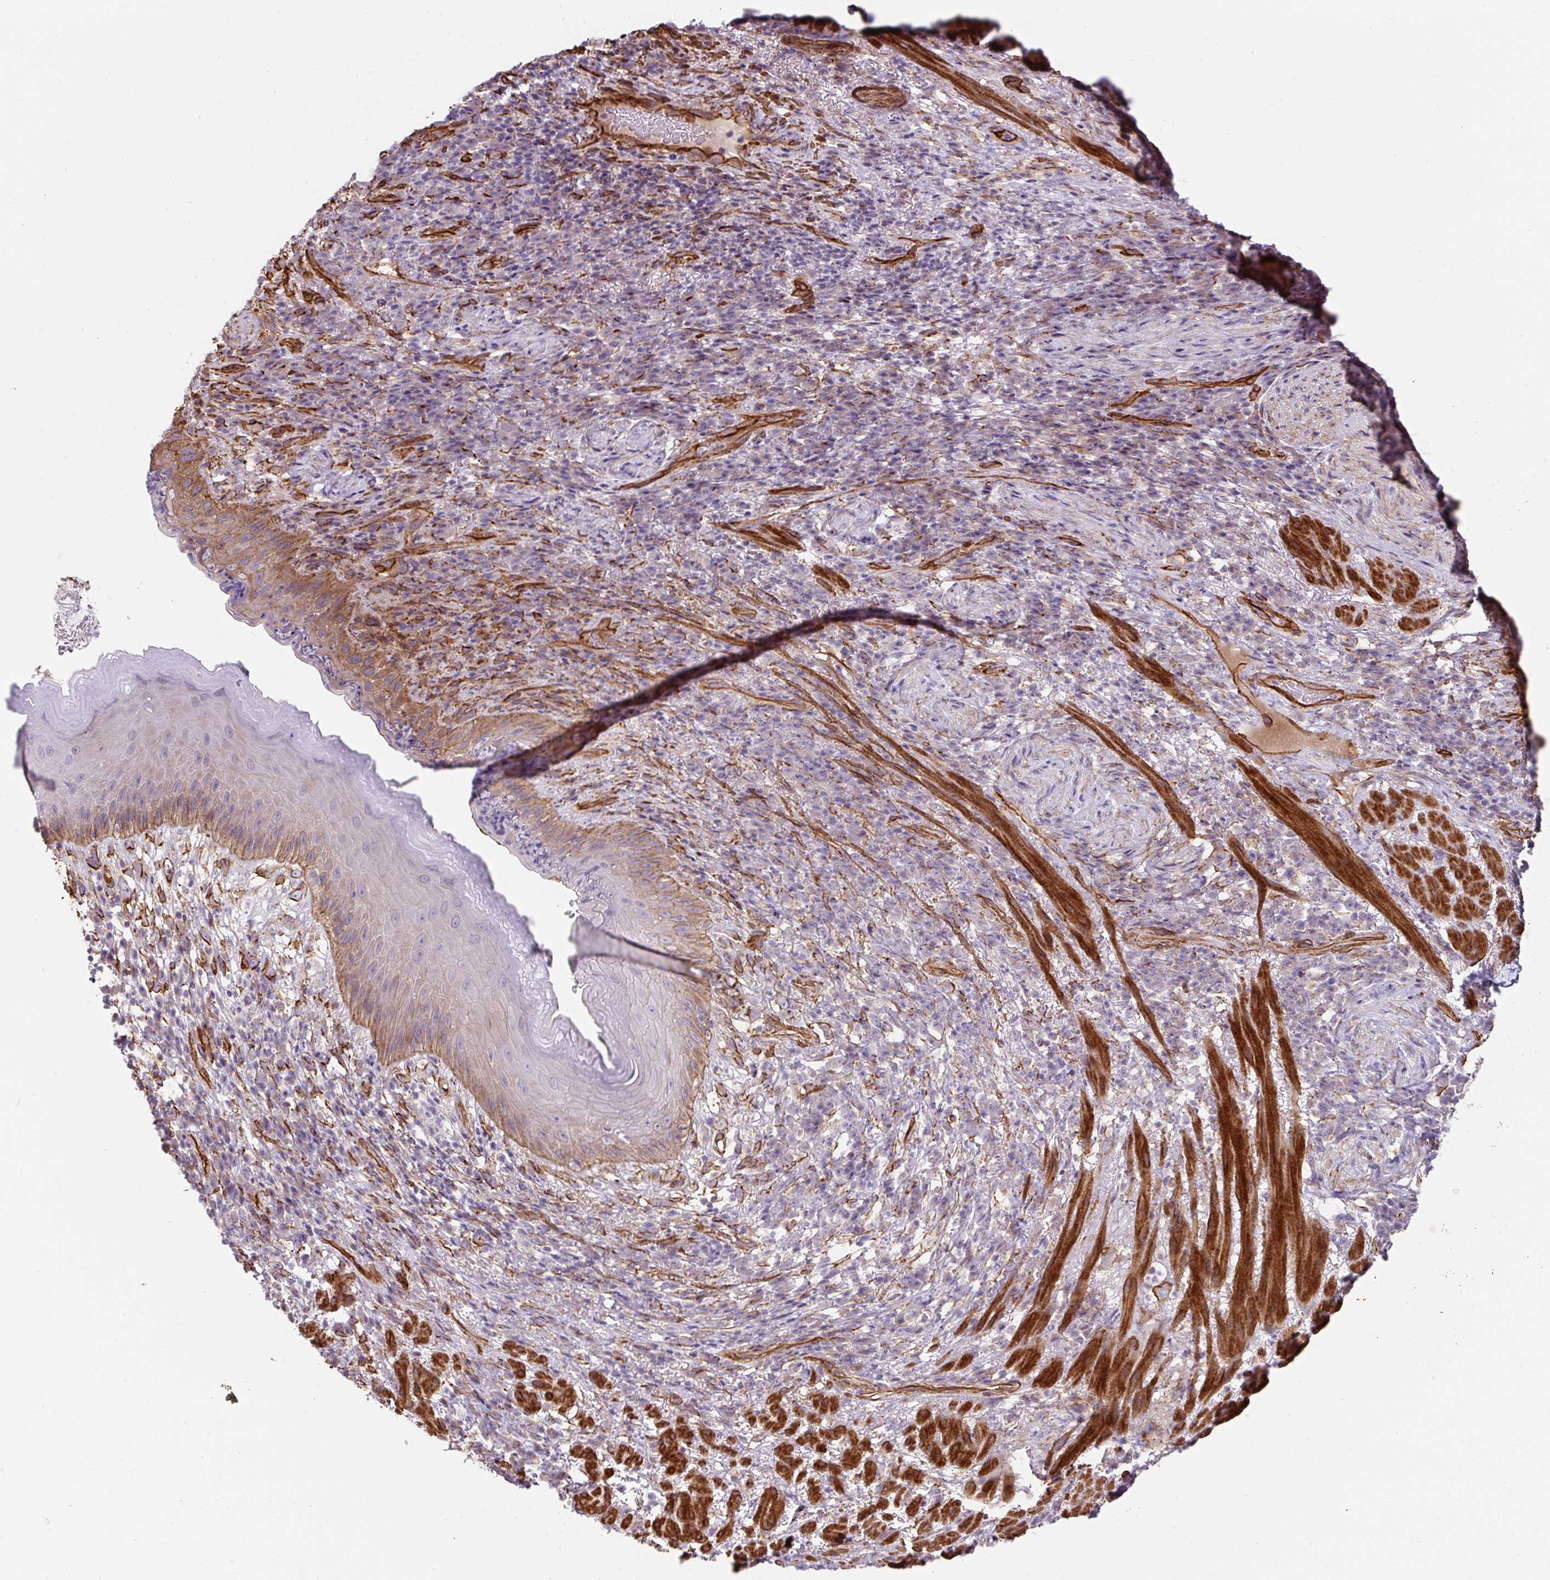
{"staining": {"intensity": "moderate", "quantity": "25%-75%", "location": "cytoplasmic/membranous"}, "tissue": "skin", "cell_type": "Epidermal cells", "image_type": "normal", "snomed": [{"axis": "morphology", "description": "Normal tissue, NOS"}, {"axis": "topography", "description": "Anal"}], "caption": "DAB immunohistochemical staining of normal skin demonstrates moderate cytoplasmic/membranous protein positivity in approximately 25%-75% of epidermal cells. The staining is performed using DAB brown chromogen to label protein expression. The nuclei are counter-stained blue using hematoxylin.", "gene": "ANKUB1", "patient": {"sex": "male", "age": 78}}